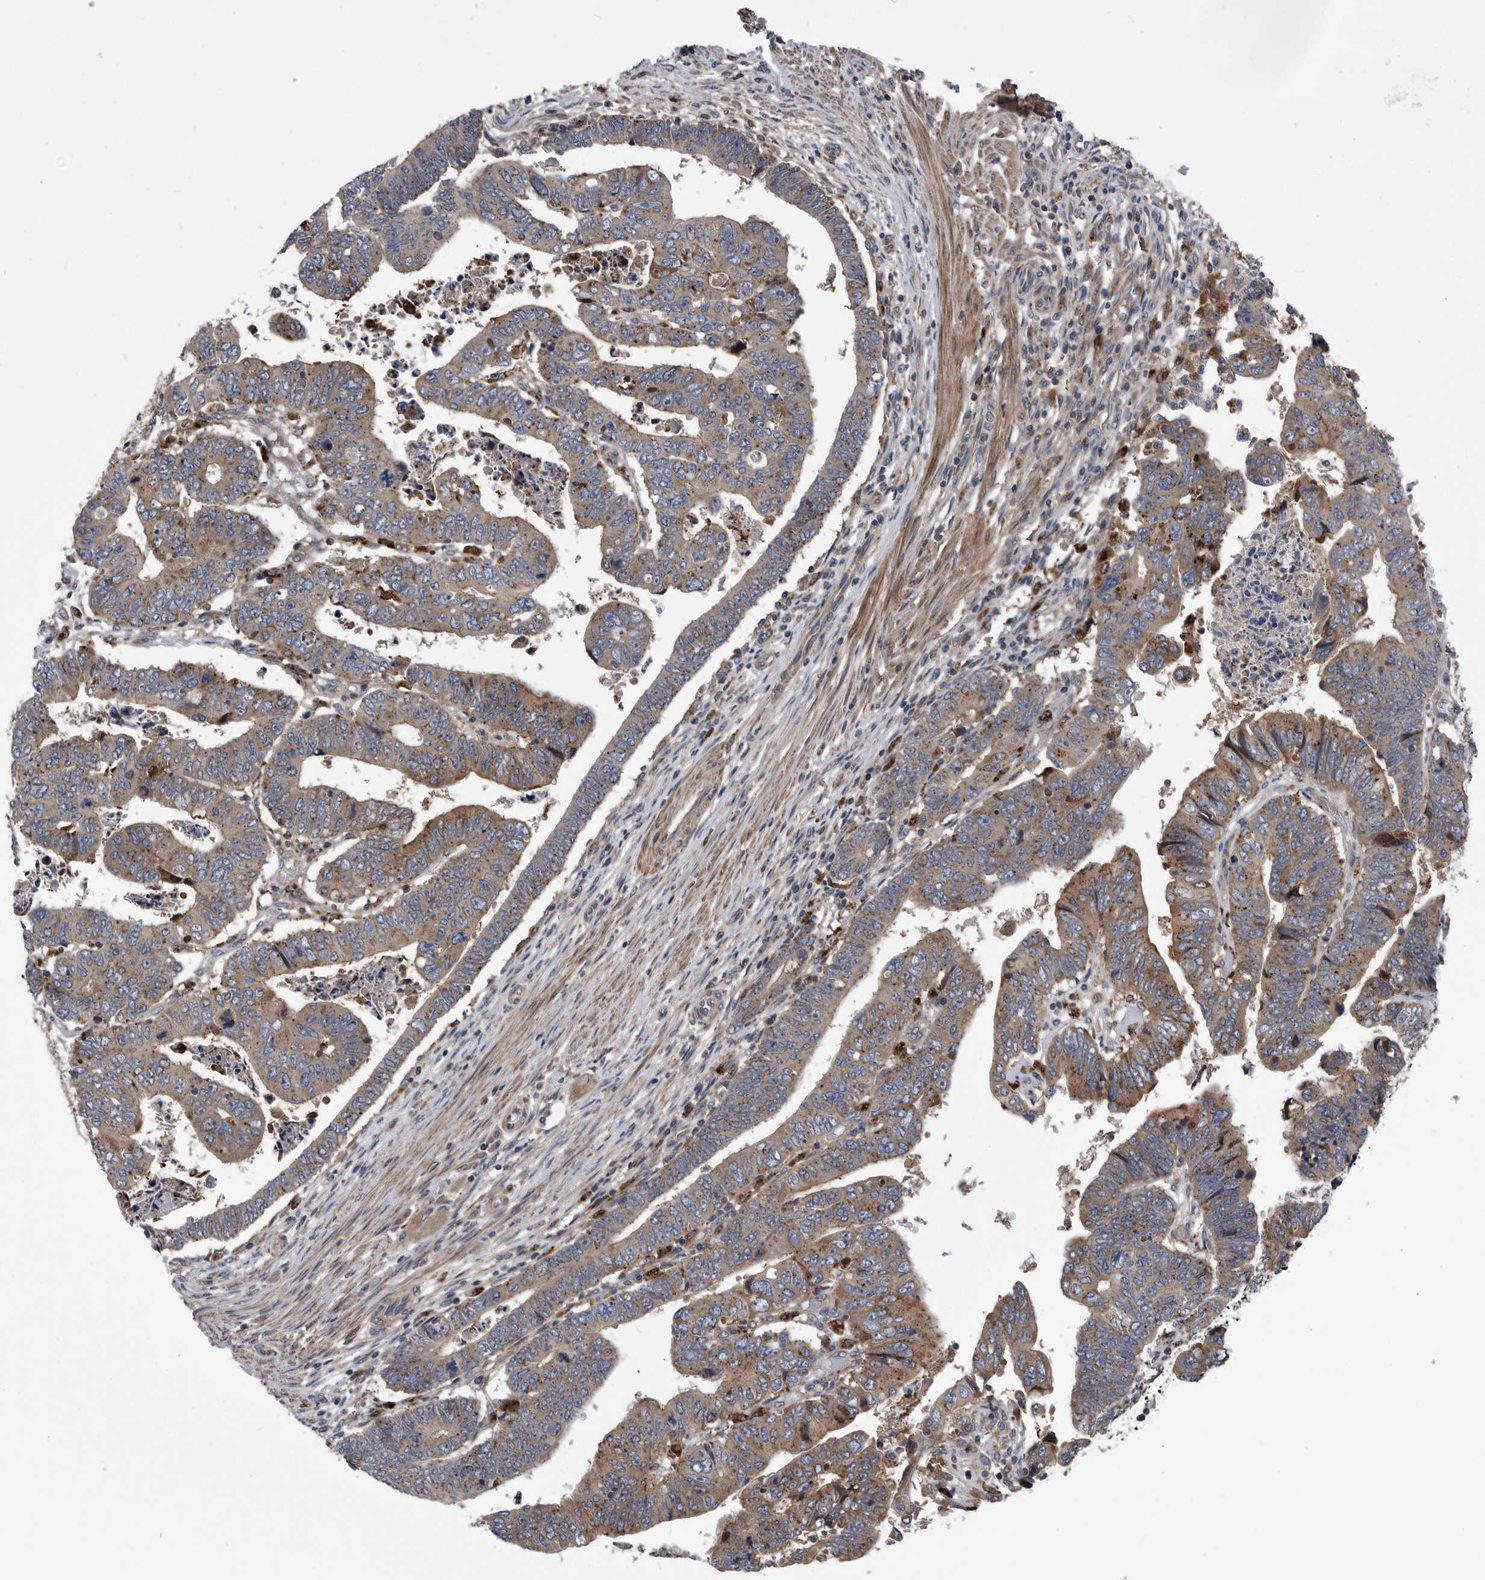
{"staining": {"intensity": "moderate", "quantity": "25%-75%", "location": "cytoplasmic/membranous"}, "tissue": "colorectal cancer", "cell_type": "Tumor cells", "image_type": "cancer", "snomed": [{"axis": "morphology", "description": "Normal tissue, NOS"}, {"axis": "morphology", "description": "Adenocarcinoma, NOS"}, {"axis": "topography", "description": "Rectum"}], "caption": "Protein analysis of colorectal cancer (adenocarcinoma) tissue demonstrates moderate cytoplasmic/membranous positivity in about 25%-75% of tumor cells.", "gene": "BAIAP3", "patient": {"sex": "female", "age": 65}}